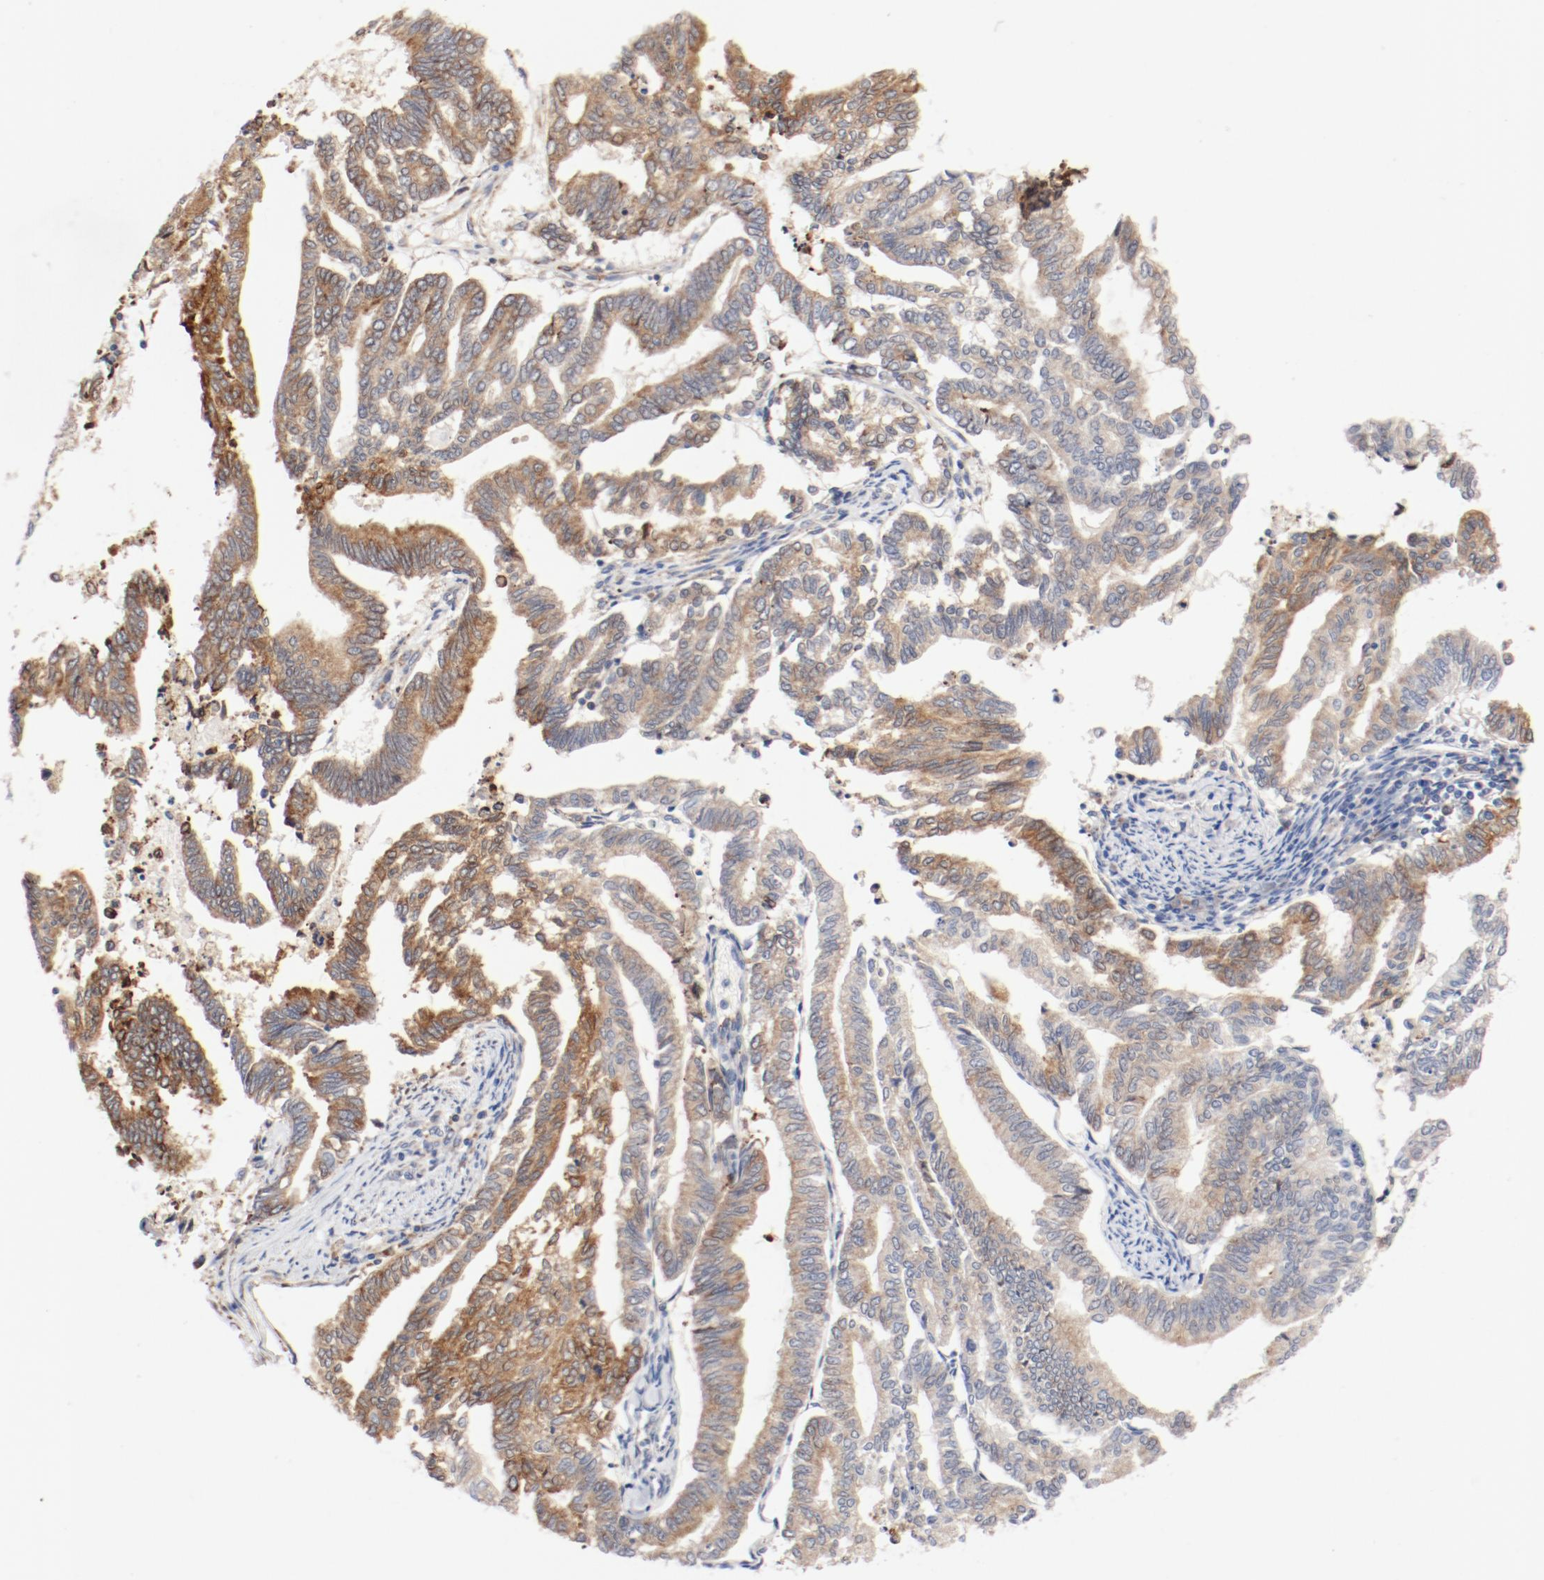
{"staining": {"intensity": "moderate", "quantity": "25%-75%", "location": "cytoplasmic/membranous"}, "tissue": "endometrial cancer", "cell_type": "Tumor cells", "image_type": "cancer", "snomed": [{"axis": "morphology", "description": "Adenocarcinoma, NOS"}, {"axis": "topography", "description": "Endometrium"}], "caption": "Adenocarcinoma (endometrial) stained with a protein marker exhibits moderate staining in tumor cells.", "gene": "PDPK1", "patient": {"sex": "female", "age": 79}}